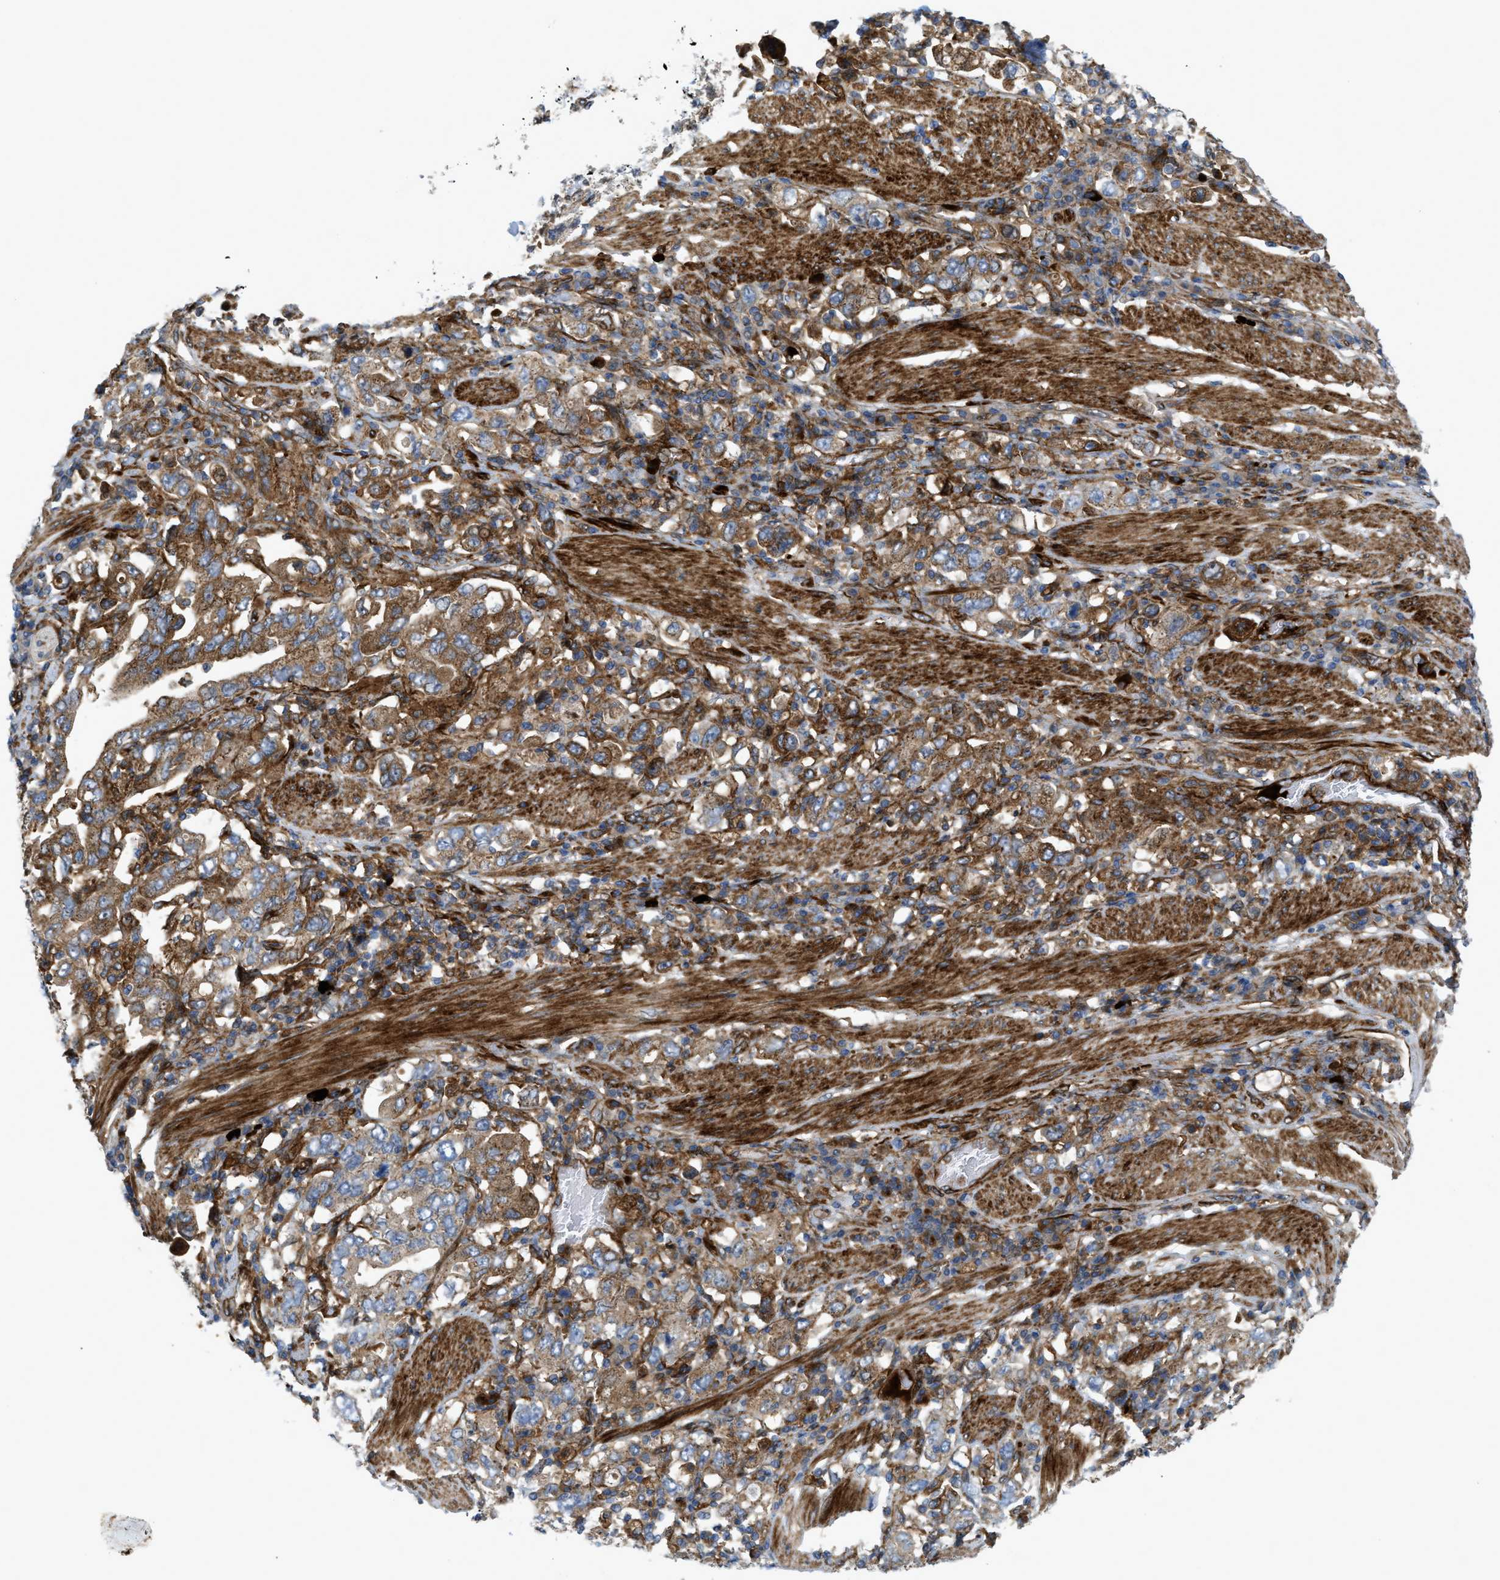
{"staining": {"intensity": "moderate", "quantity": ">75%", "location": "cytoplasmic/membranous"}, "tissue": "stomach cancer", "cell_type": "Tumor cells", "image_type": "cancer", "snomed": [{"axis": "morphology", "description": "Adenocarcinoma, NOS"}, {"axis": "topography", "description": "Stomach, upper"}], "caption": "A high-resolution image shows IHC staining of adenocarcinoma (stomach), which exhibits moderate cytoplasmic/membranous expression in about >75% of tumor cells.", "gene": "PICALM", "patient": {"sex": "male", "age": 62}}